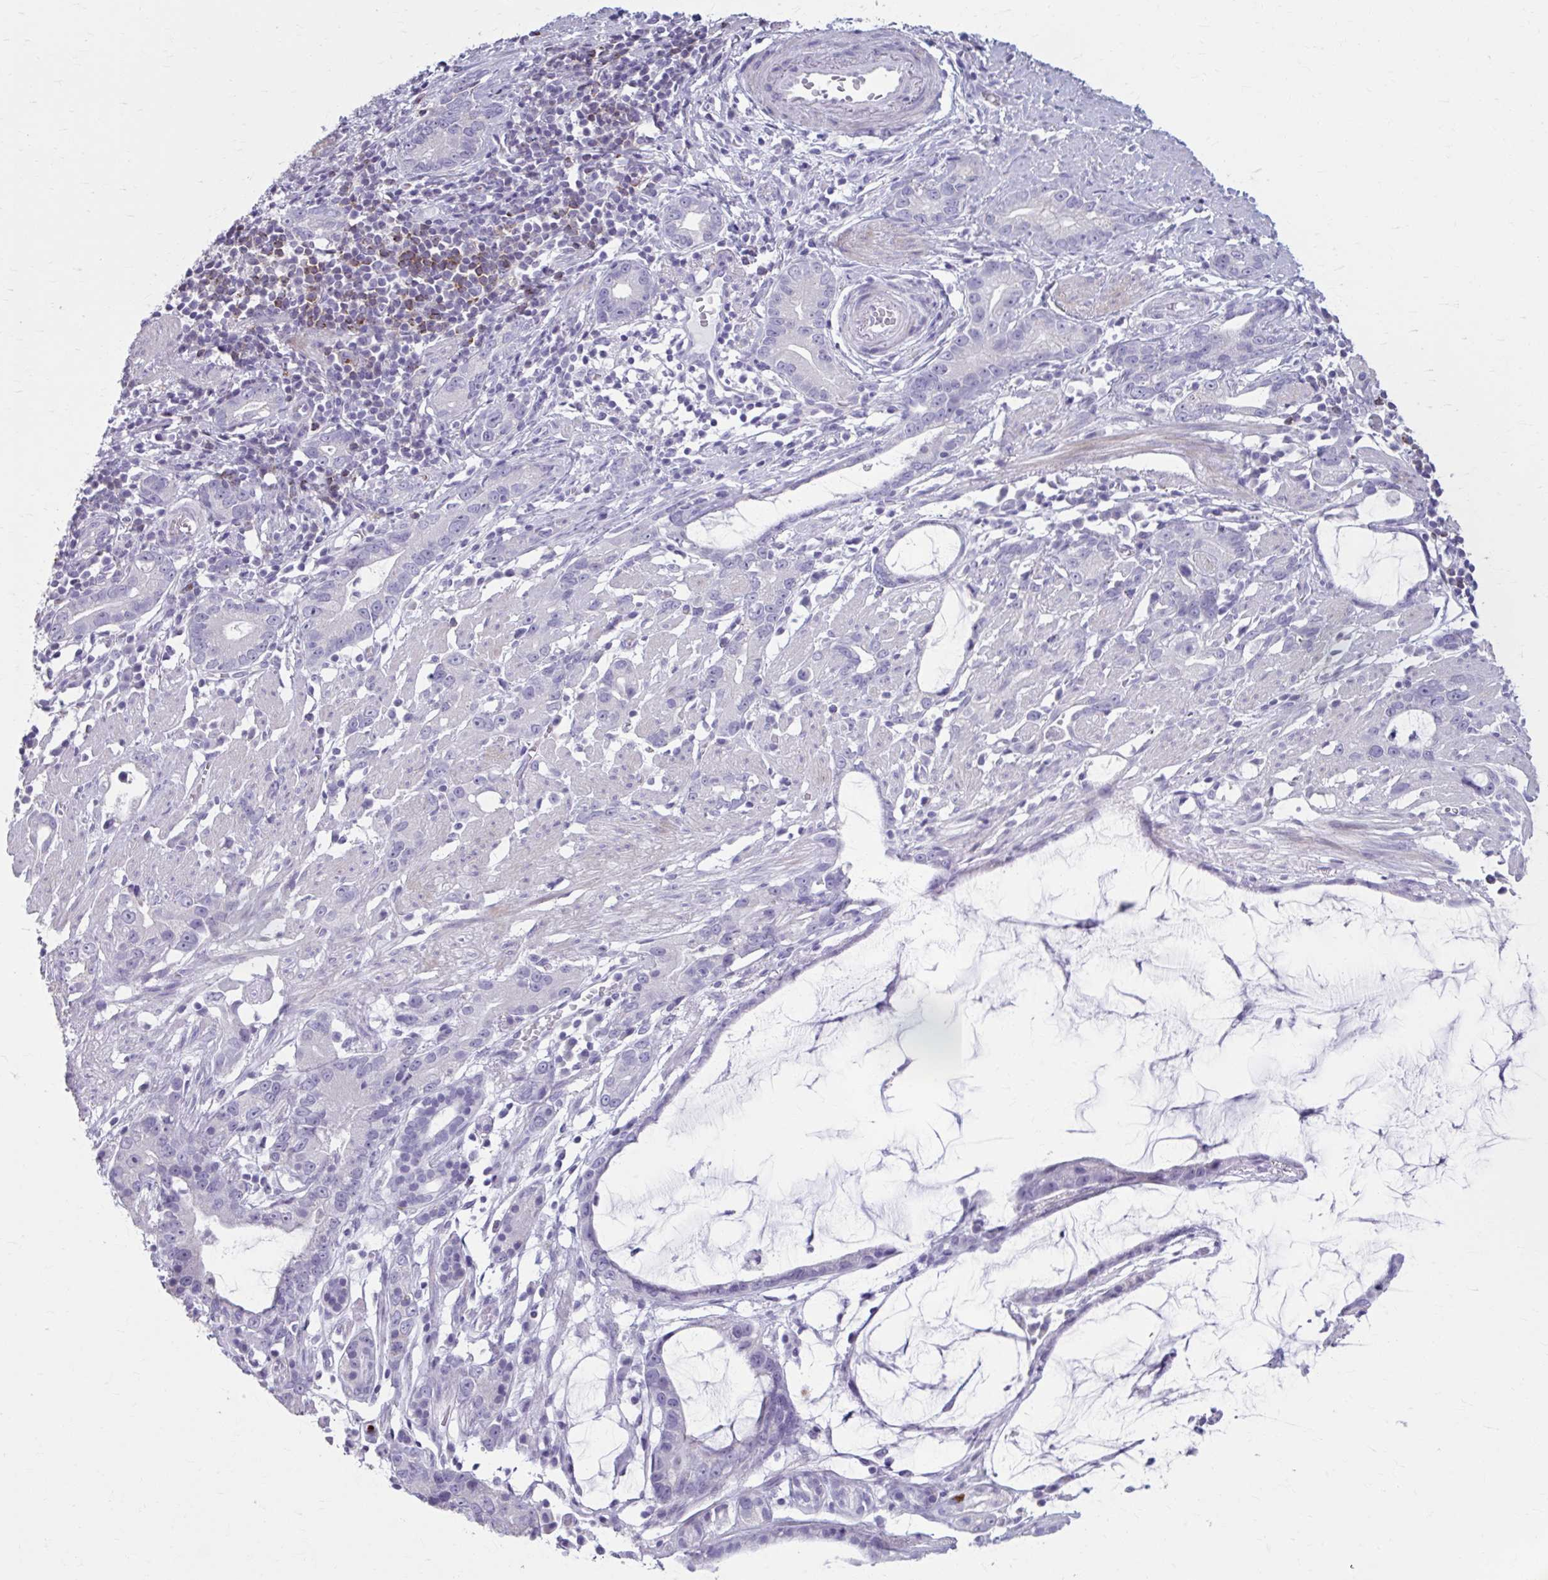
{"staining": {"intensity": "negative", "quantity": "none", "location": "none"}, "tissue": "stomach cancer", "cell_type": "Tumor cells", "image_type": "cancer", "snomed": [{"axis": "morphology", "description": "Adenocarcinoma, NOS"}, {"axis": "topography", "description": "Stomach"}], "caption": "Tumor cells show no significant expression in stomach adenocarcinoma.", "gene": "OR4B1", "patient": {"sex": "male", "age": 55}}